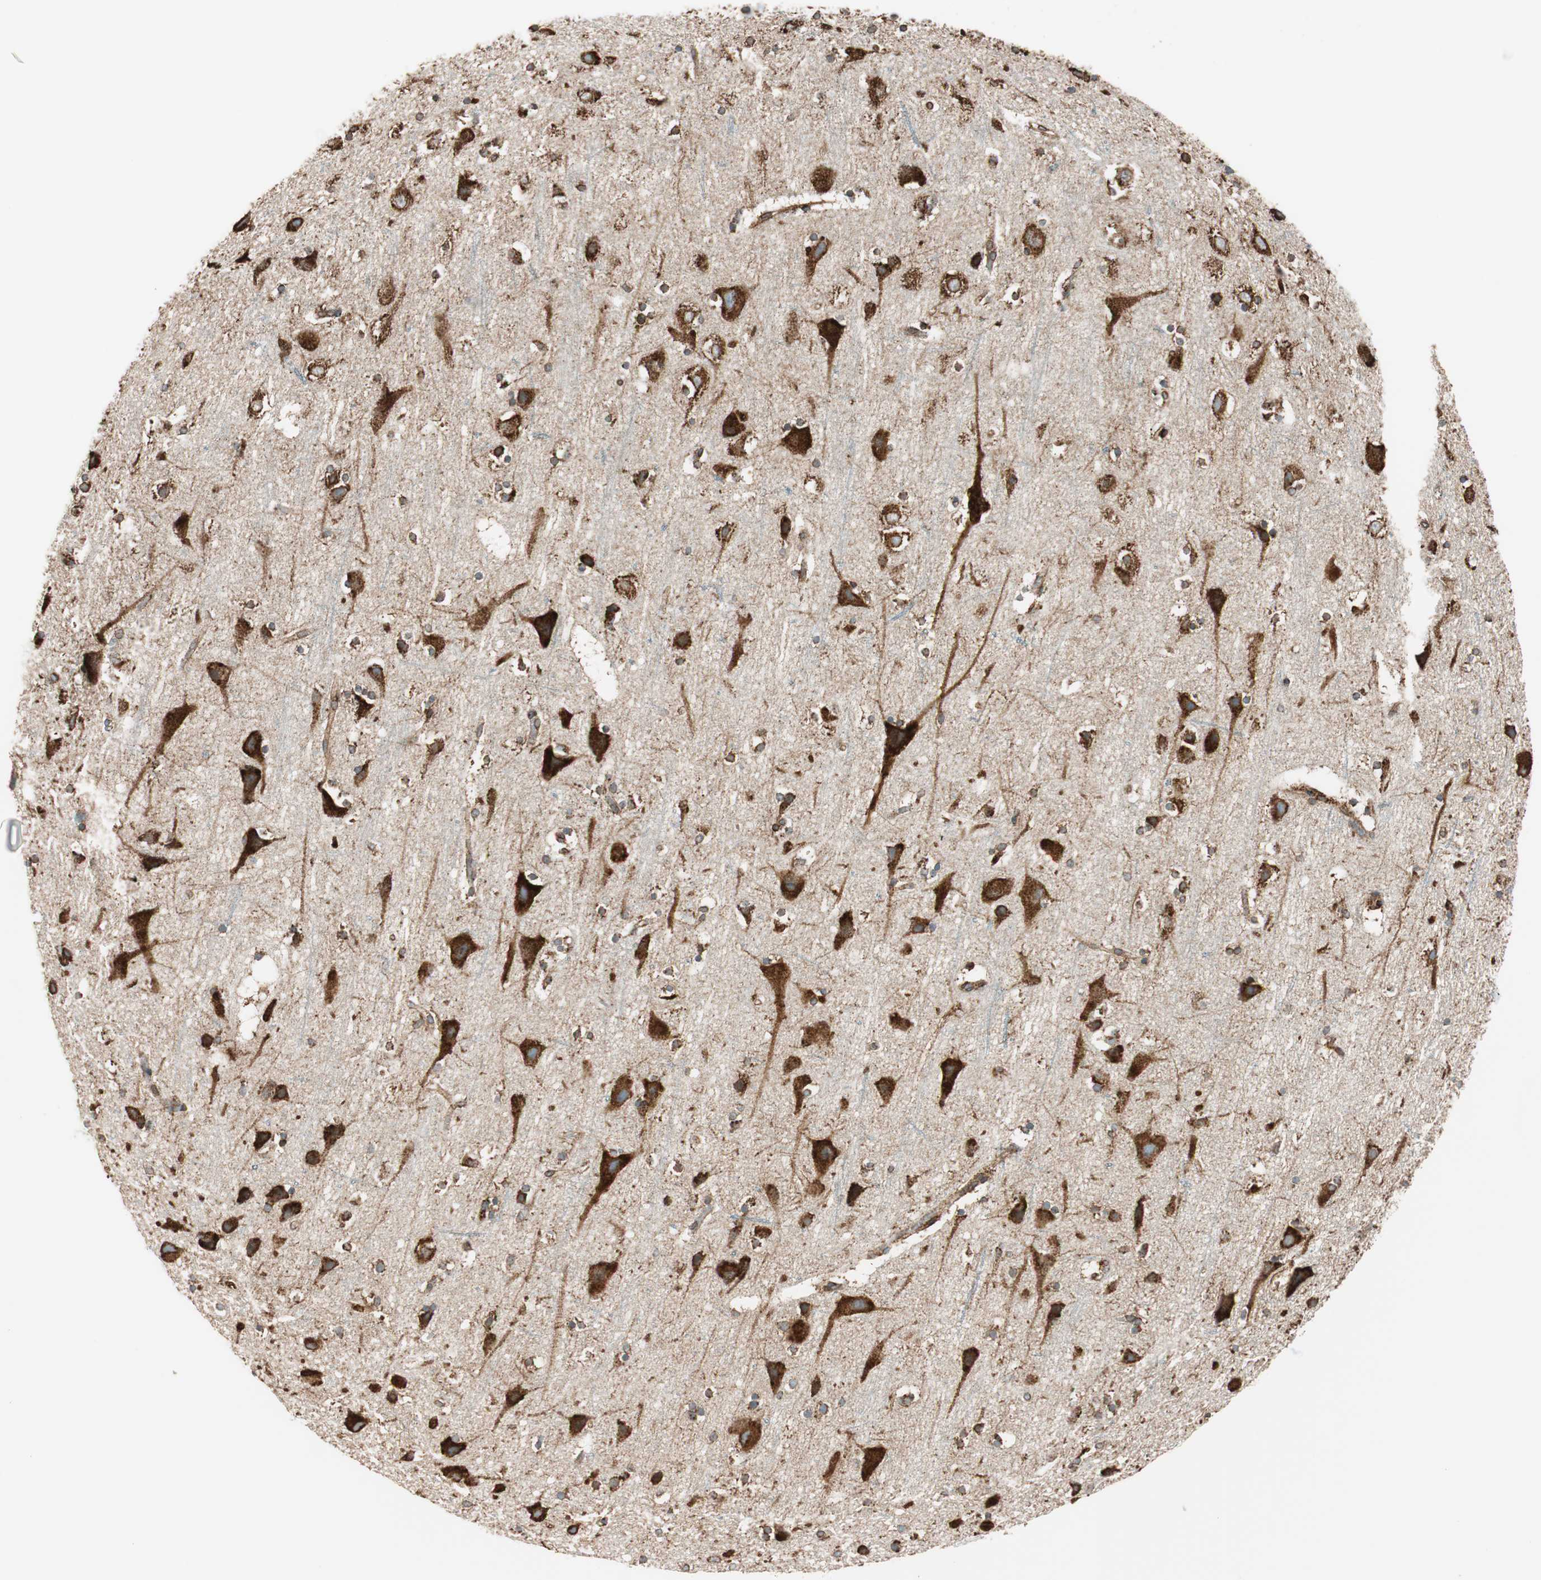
{"staining": {"intensity": "moderate", "quantity": ">75%", "location": "cytoplasmic/membranous"}, "tissue": "cerebral cortex", "cell_type": "Endothelial cells", "image_type": "normal", "snomed": [{"axis": "morphology", "description": "Normal tissue, NOS"}, {"axis": "topography", "description": "Cerebral cortex"}], "caption": "High-magnification brightfield microscopy of unremarkable cerebral cortex stained with DAB (3,3'-diaminobenzidine) (brown) and counterstained with hematoxylin (blue). endothelial cells exhibit moderate cytoplasmic/membranous expression is identified in approximately>75% of cells.", "gene": "PRKCSH", "patient": {"sex": "male", "age": 45}}